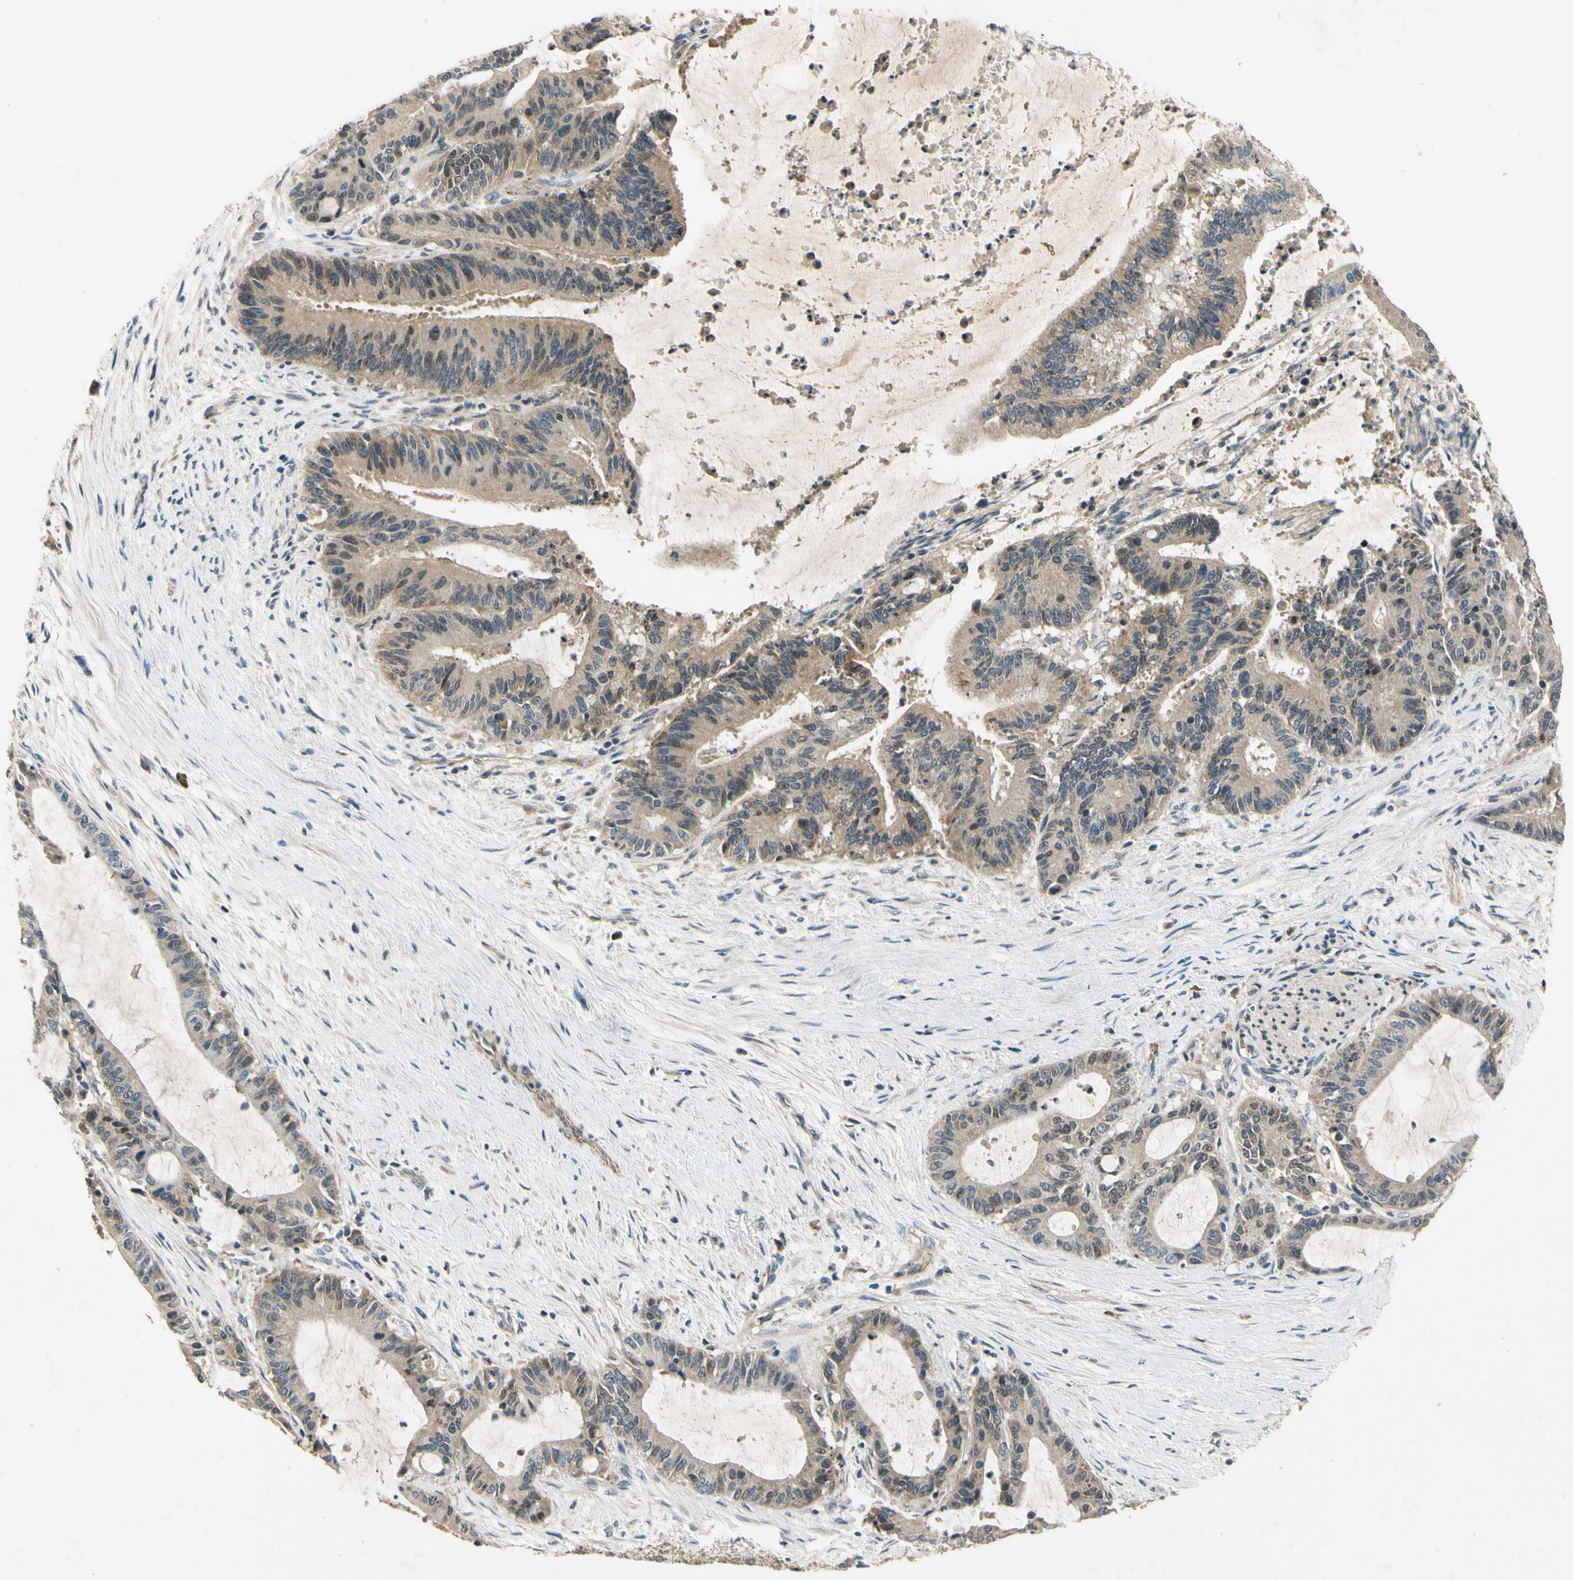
{"staining": {"intensity": "weak", "quantity": "<25%", "location": "cytoplasmic/membranous,nuclear"}, "tissue": "liver cancer", "cell_type": "Tumor cells", "image_type": "cancer", "snomed": [{"axis": "morphology", "description": "Cholangiocarcinoma"}, {"axis": "topography", "description": "Liver"}], "caption": "Immunohistochemistry image of neoplastic tissue: human liver cholangiocarcinoma stained with DAB (3,3'-diaminobenzidine) demonstrates no significant protein staining in tumor cells.", "gene": "ALKBH3", "patient": {"sex": "female", "age": 73}}